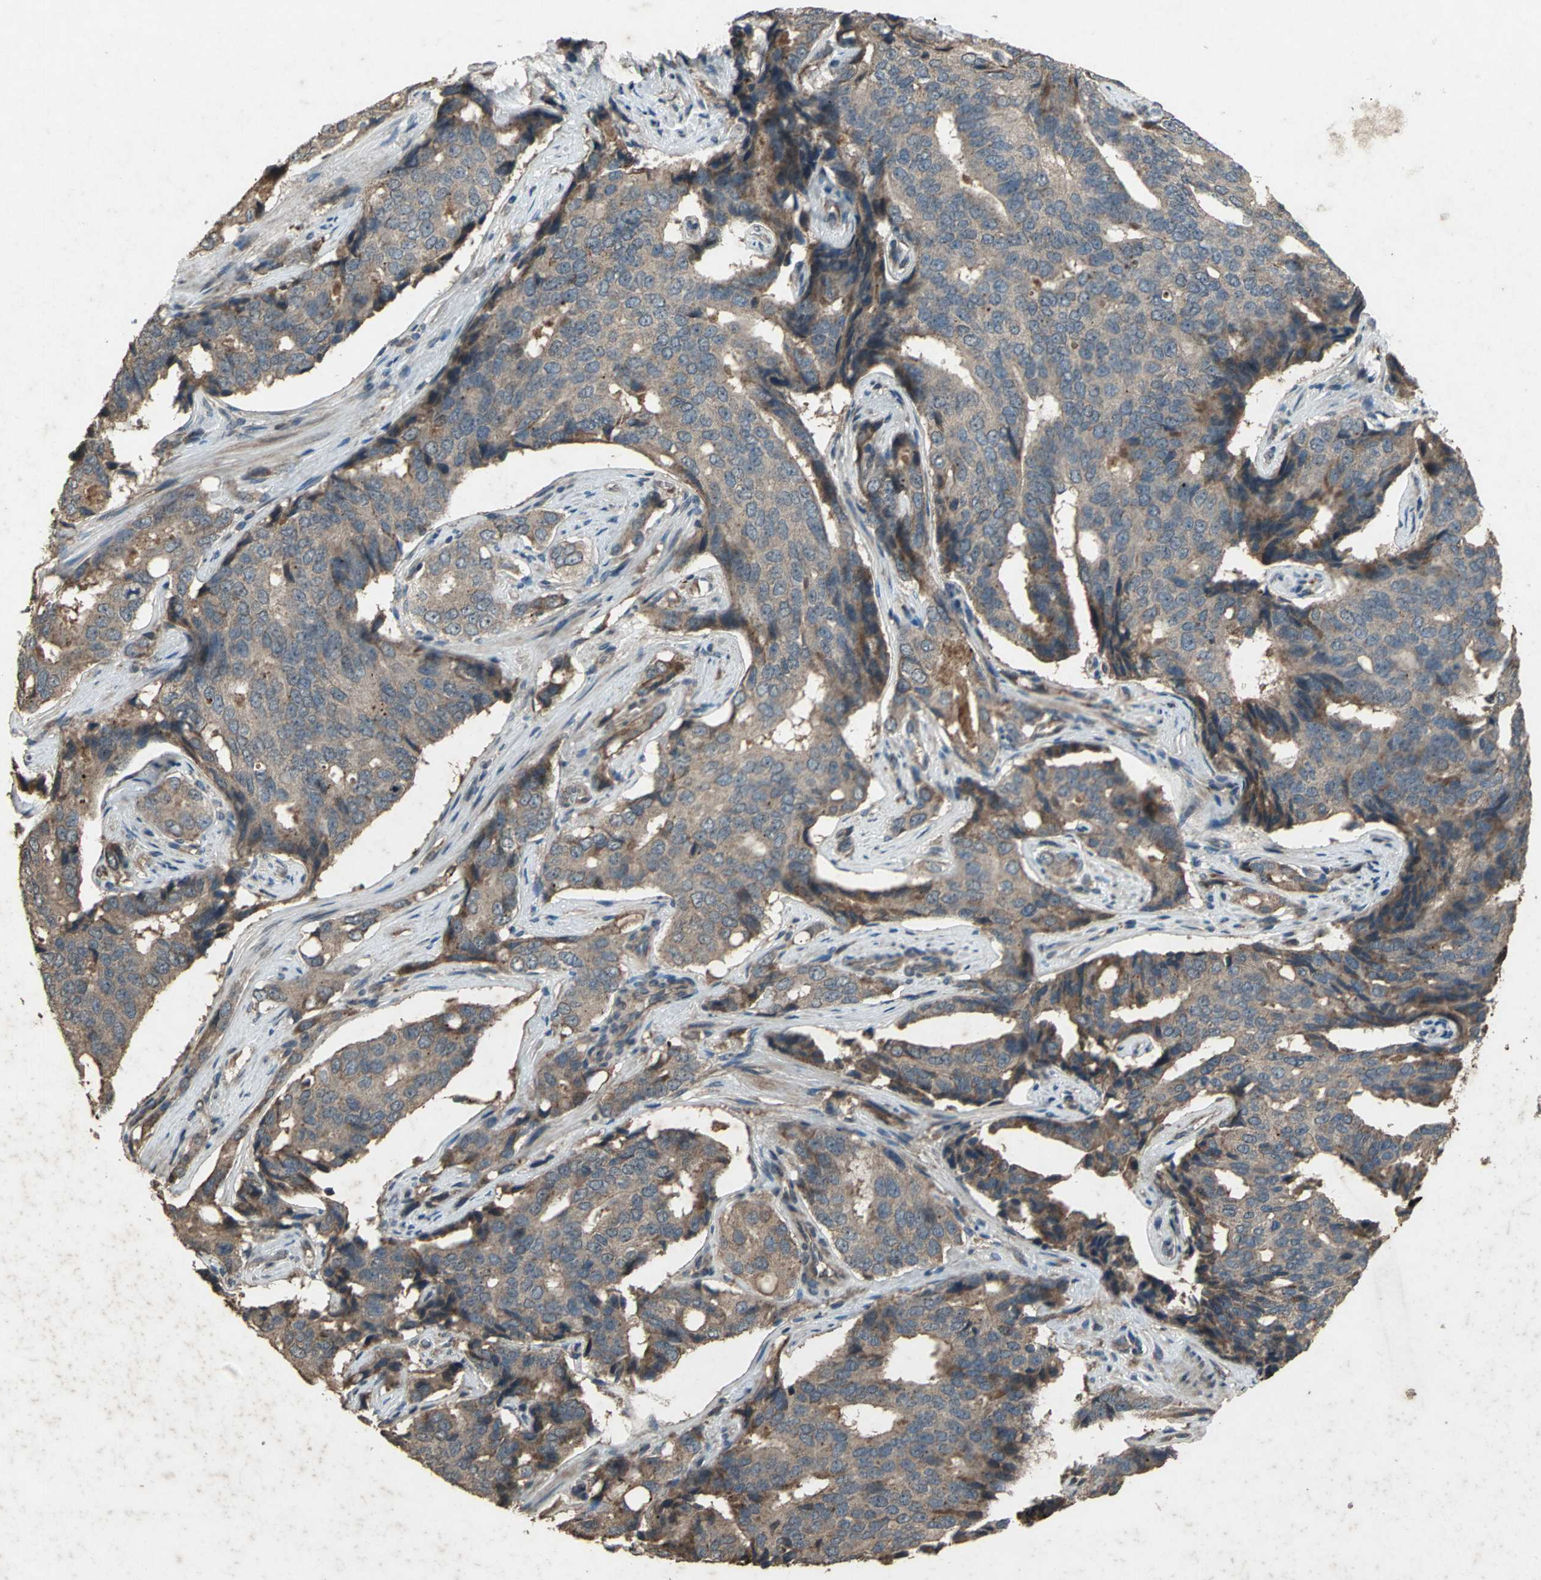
{"staining": {"intensity": "weak", "quantity": ">75%", "location": "cytoplasmic/membranous"}, "tissue": "prostate cancer", "cell_type": "Tumor cells", "image_type": "cancer", "snomed": [{"axis": "morphology", "description": "Adenocarcinoma, High grade"}, {"axis": "topography", "description": "Prostate"}], "caption": "This is an image of IHC staining of high-grade adenocarcinoma (prostate), which shows weak staining in the cytoplasmic/membranous of tumor cells.", "gene": "SEPTIN4", "patient": {"sex": "male", "age": 58}}